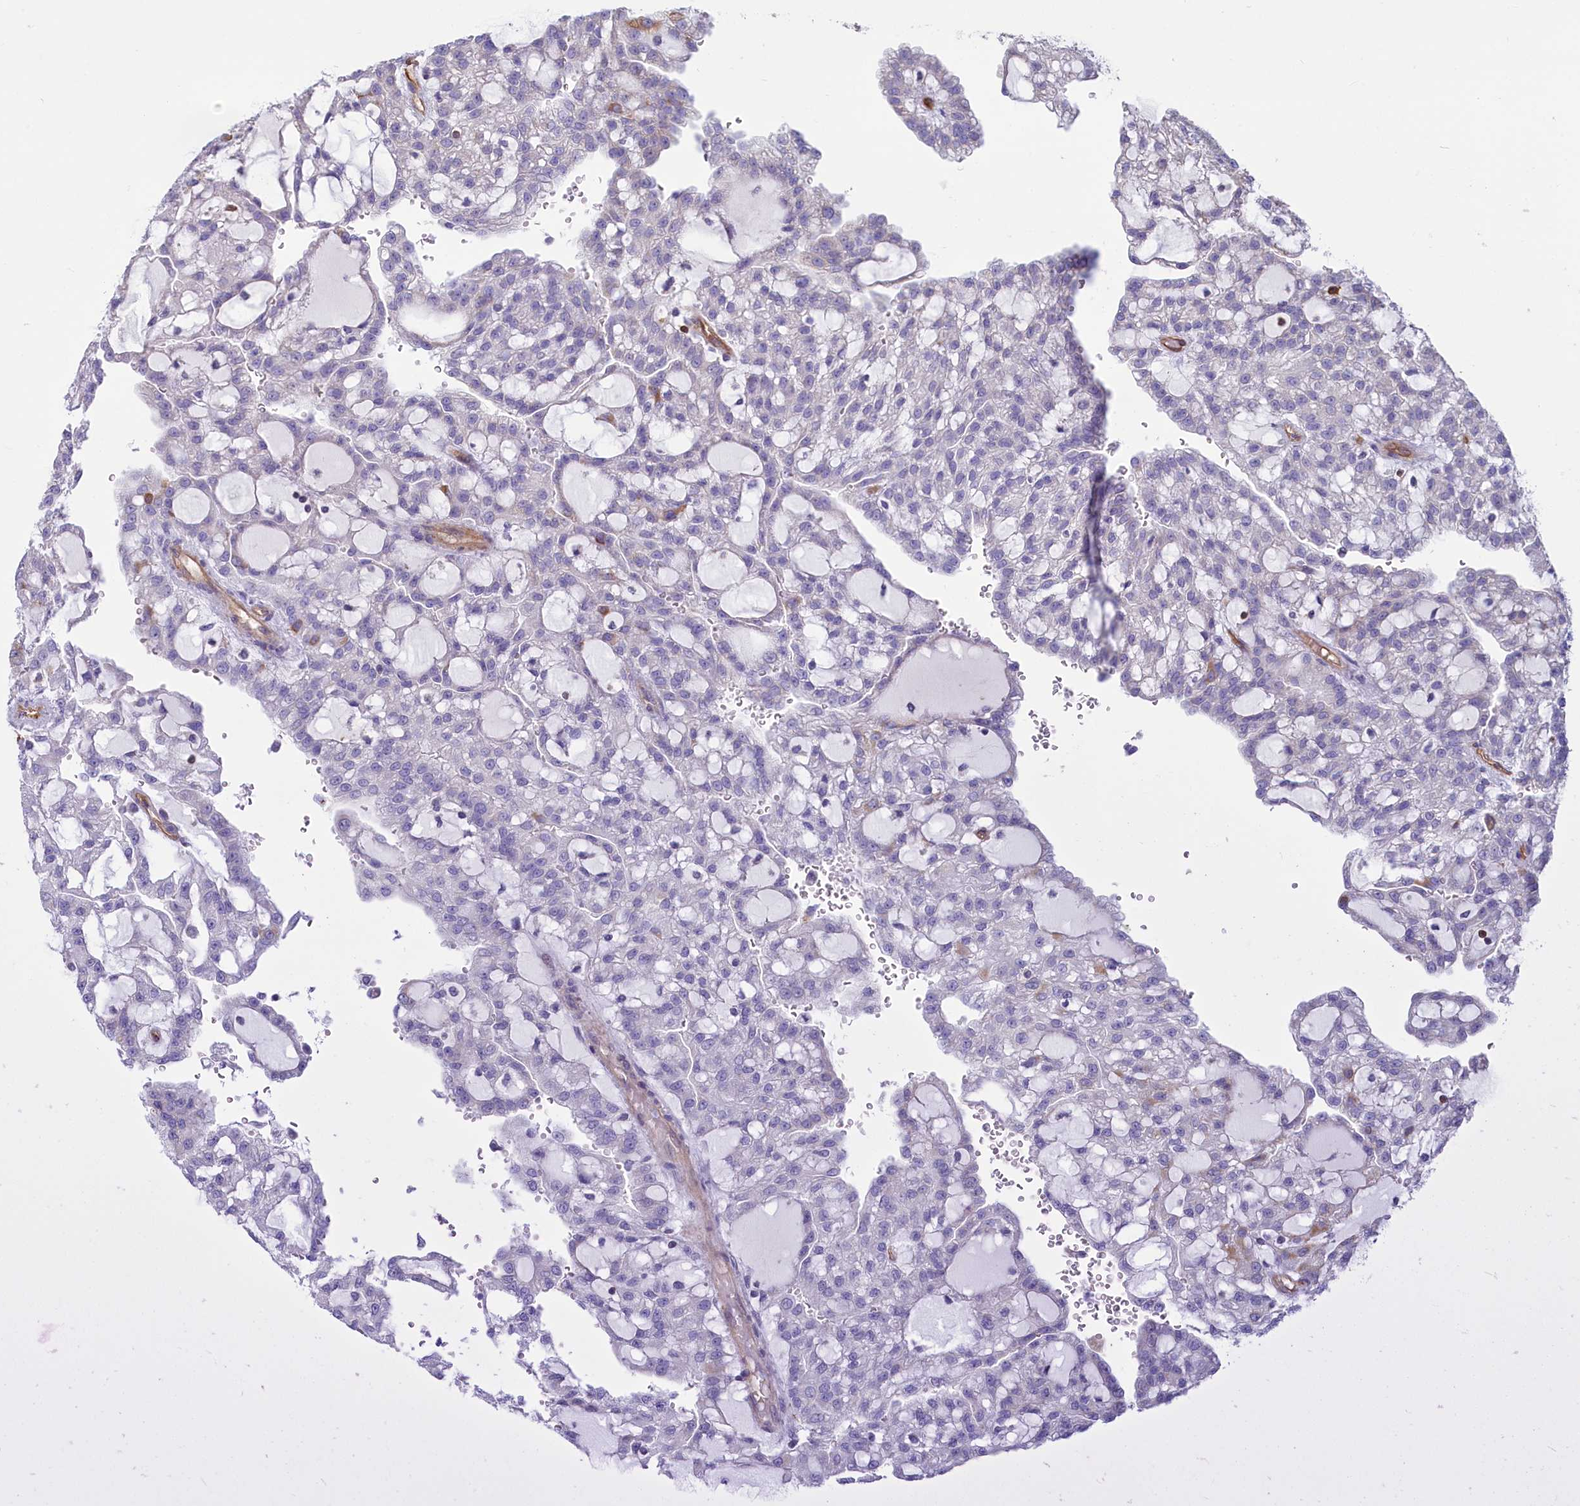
{"staining": {"intensity": "negative", "quantity": "none", "location": "none"}, "tissue": "renal cancer", "cell_type": "Tumor cells", "image_type": "cancer", "snomed": [{"axis": "morphology", "description": "Adenocarcinoma, NOS"}, {"axis": "topography", "description": "Kidney"}], "caption": "Immunohistochemistry (IHC) of human adenocarcinoma (renal) displays no expression in tumor cells.", "gene": "LMOD3", "patient": {"sex": "male", "age": 63}}